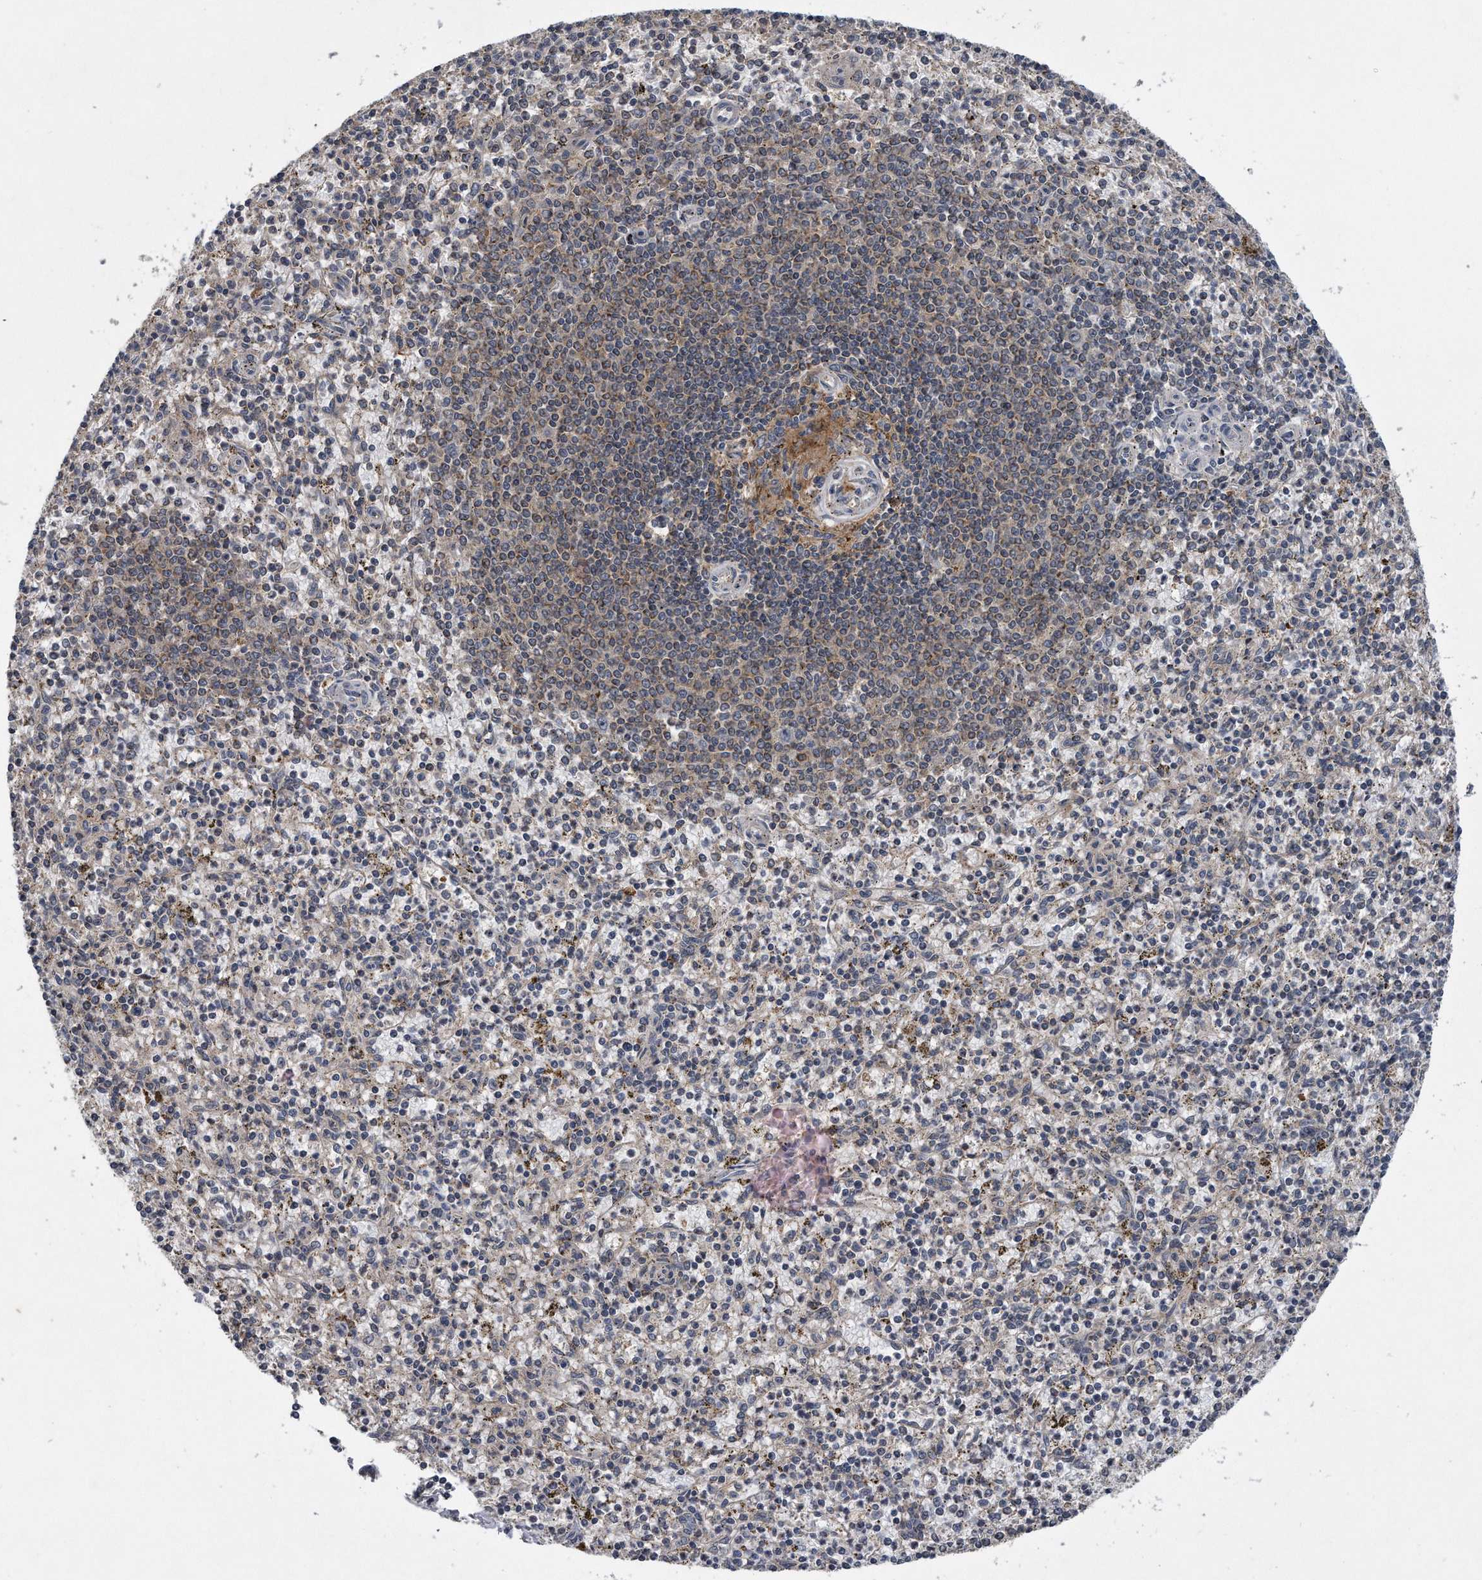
{"staining": {"intensity": "moderate", "quantity": "25%-75%", "location": "cytoplasmic/membranous"}, "tissue": "spleen", "cell_type": "Cells in red pulp", "image_type": "normal", "snomed": [{"axis": "morphology", "description": "Normal tissue, NOS"}, {"axis": "topography", "description": "Spleen"}], "caption": "Immunohistochemistry micrograph of normal spleen: spleen stained using immunohistochemistry demonstrates medium levels of moderate protein expression localized specifically in the cytoplasmic/membranous of cells in red pulp, appearing as a cytoplasmic/membranous brown color.", "gene": "ALPK2", "patient": {"sex": "male", "age": 72}}